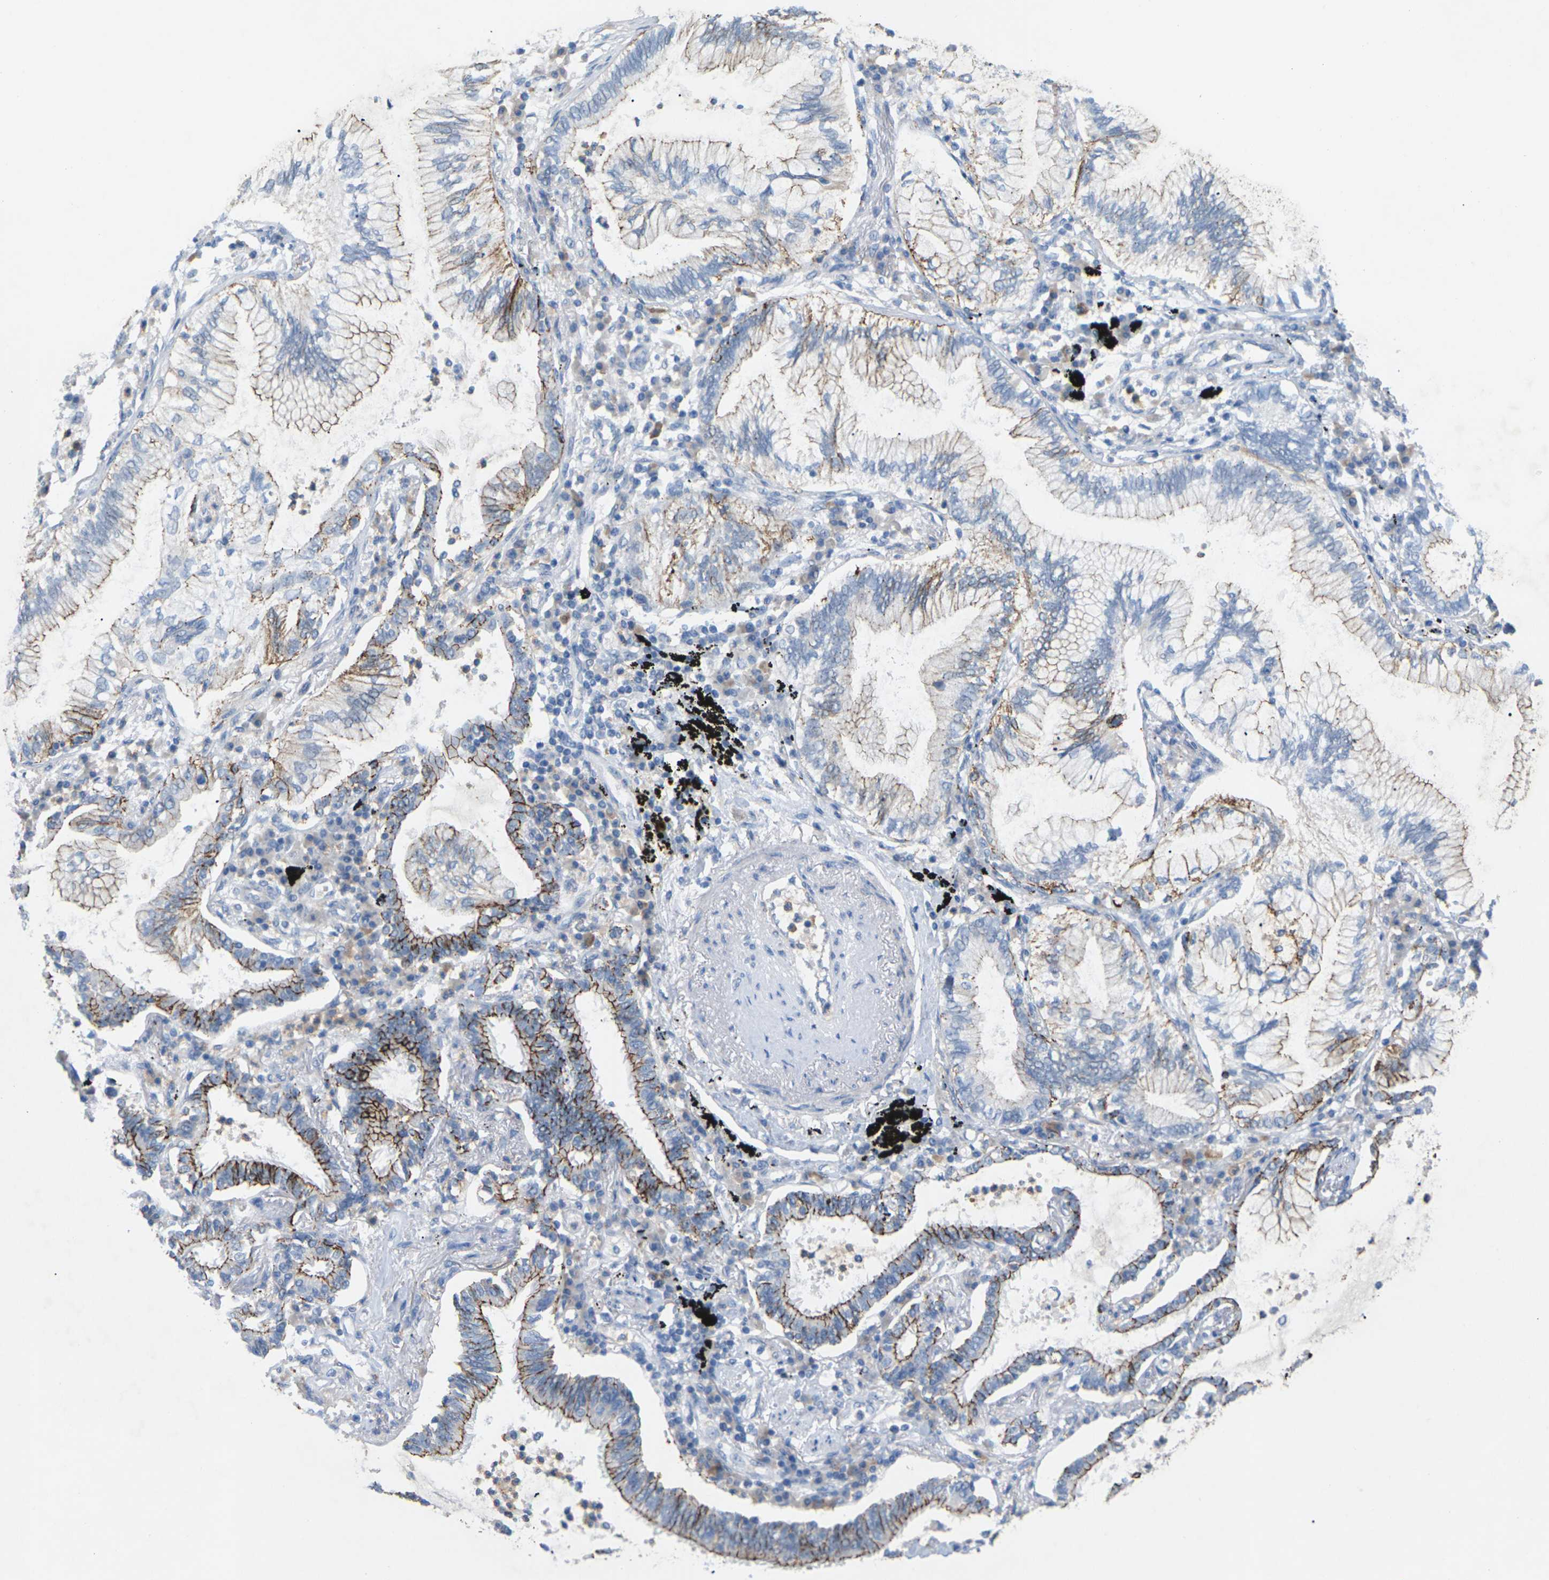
{"staining": {"intensity": "strong", "quantity": "25%-75%", "location": "cytoplasmic/membranous"}, "tissue": "lung cancer", "cell_type": "Tumor cells", "image_type": "cancer", "snomed": [{"axis": "morphology", "description": "Normal tissue, NOS"}, {"axis": "morphology", "description": "Adenocarcinoma, NOS"}, {"axis": "topography", "description": "Bronchus"}, {"axis": "topography", "description": "Lung"}], "caption": "Protein expression analysis of lung cancer (adenocarcinoma) demonstrates strong cytoplasmic/membranous expression in approximately 25%-75% of tumor cells.", "gene": "CLDN3", "patient": {"sex": "female", "age": 70}}